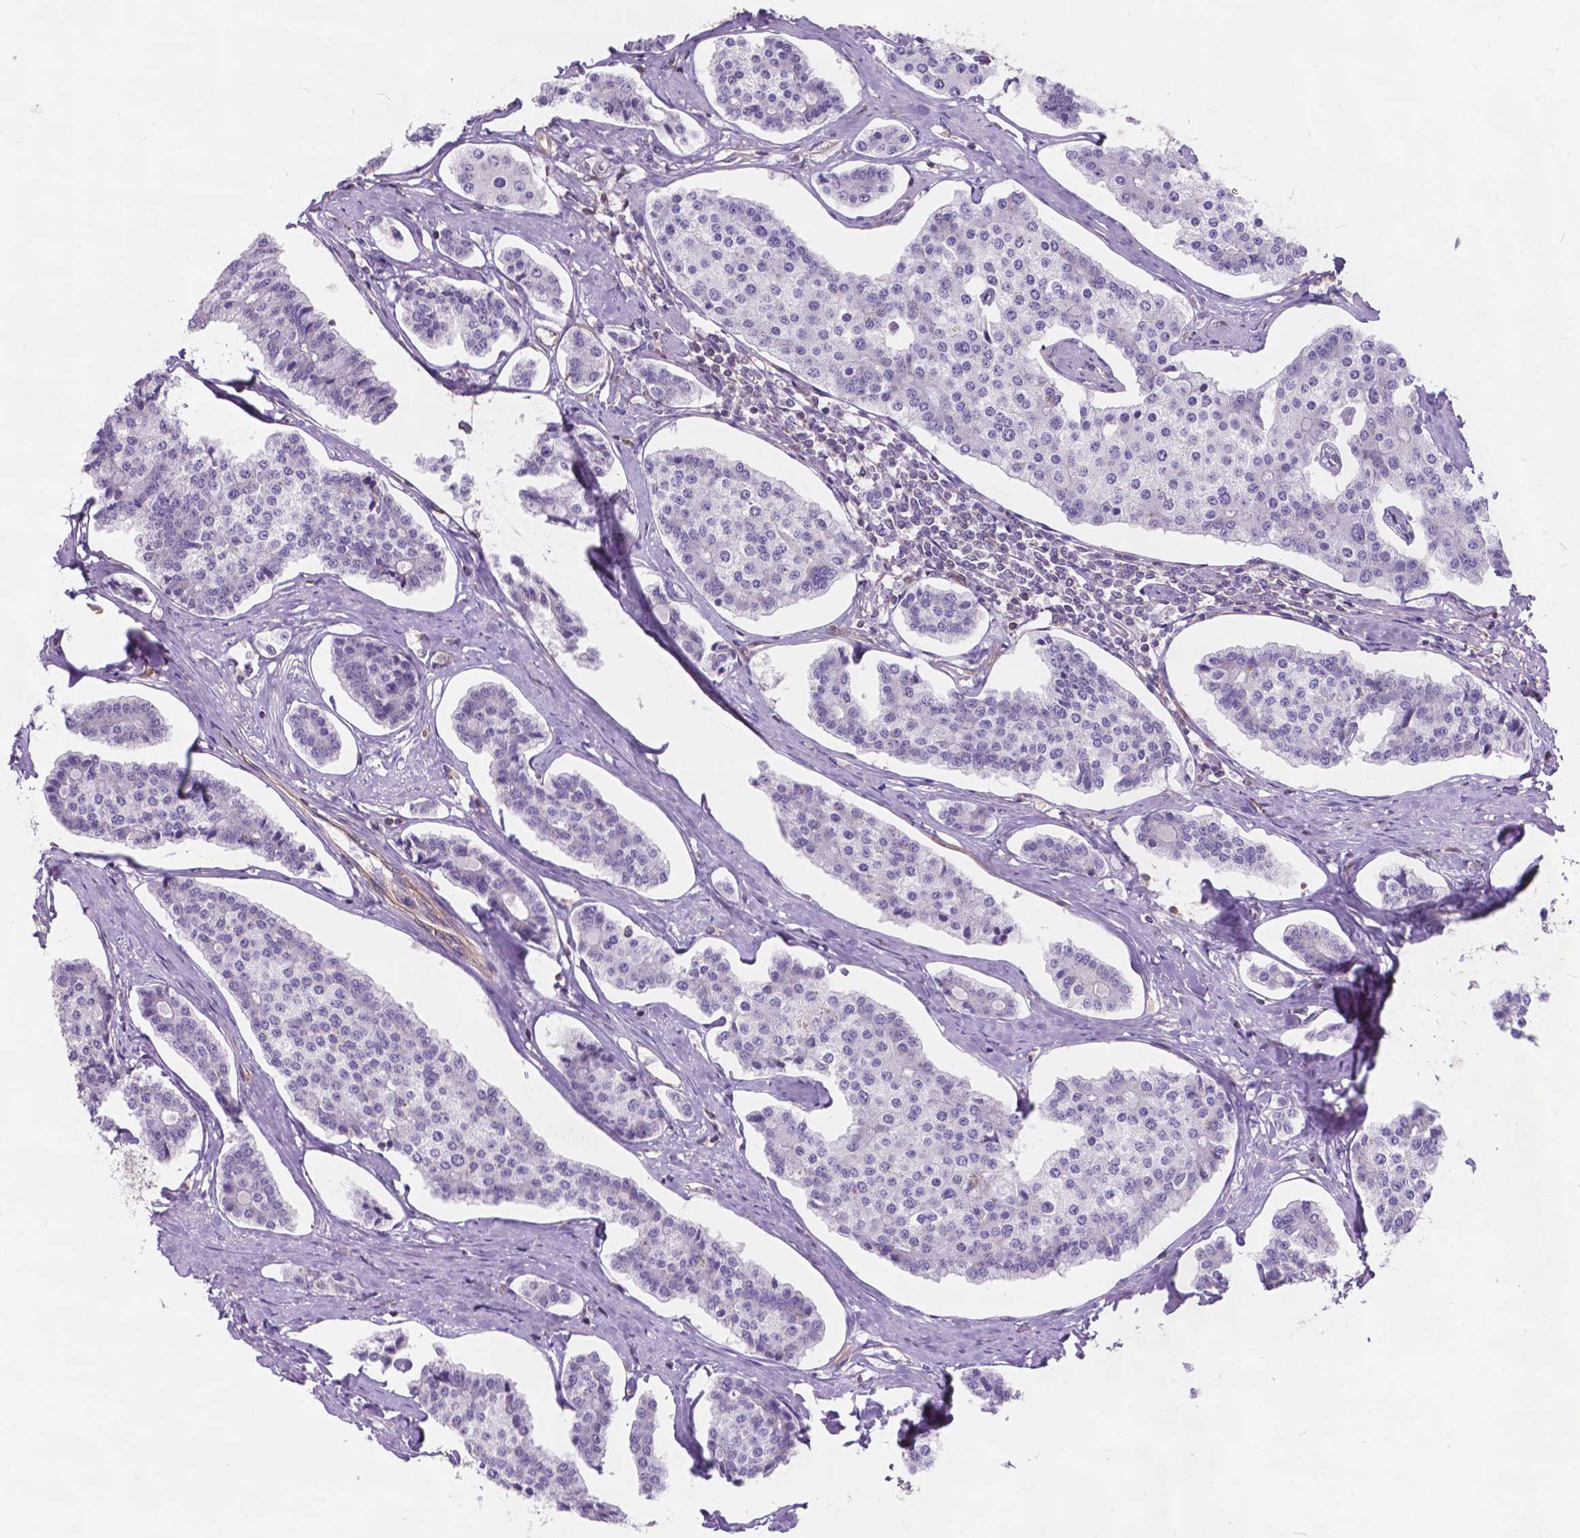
{"staining": {"intensity": "negative", "quantity": "none", "location": "none"}, "tissue": "carcinoid", "cell_type": "Tumor cells", "image_type": "cancer", "snomed": [{"axis": "morphology", "description": "Carcinoid, malignant, NOS"}, {"axis": "topography", "description": "Small intestine"}], "caption": "This is an IHC histopathology image of human carcinoid (malignant). There is no expression in tumor cells.", "gene": "AMOT", "patient": {"sex": "female", "age": 65}}